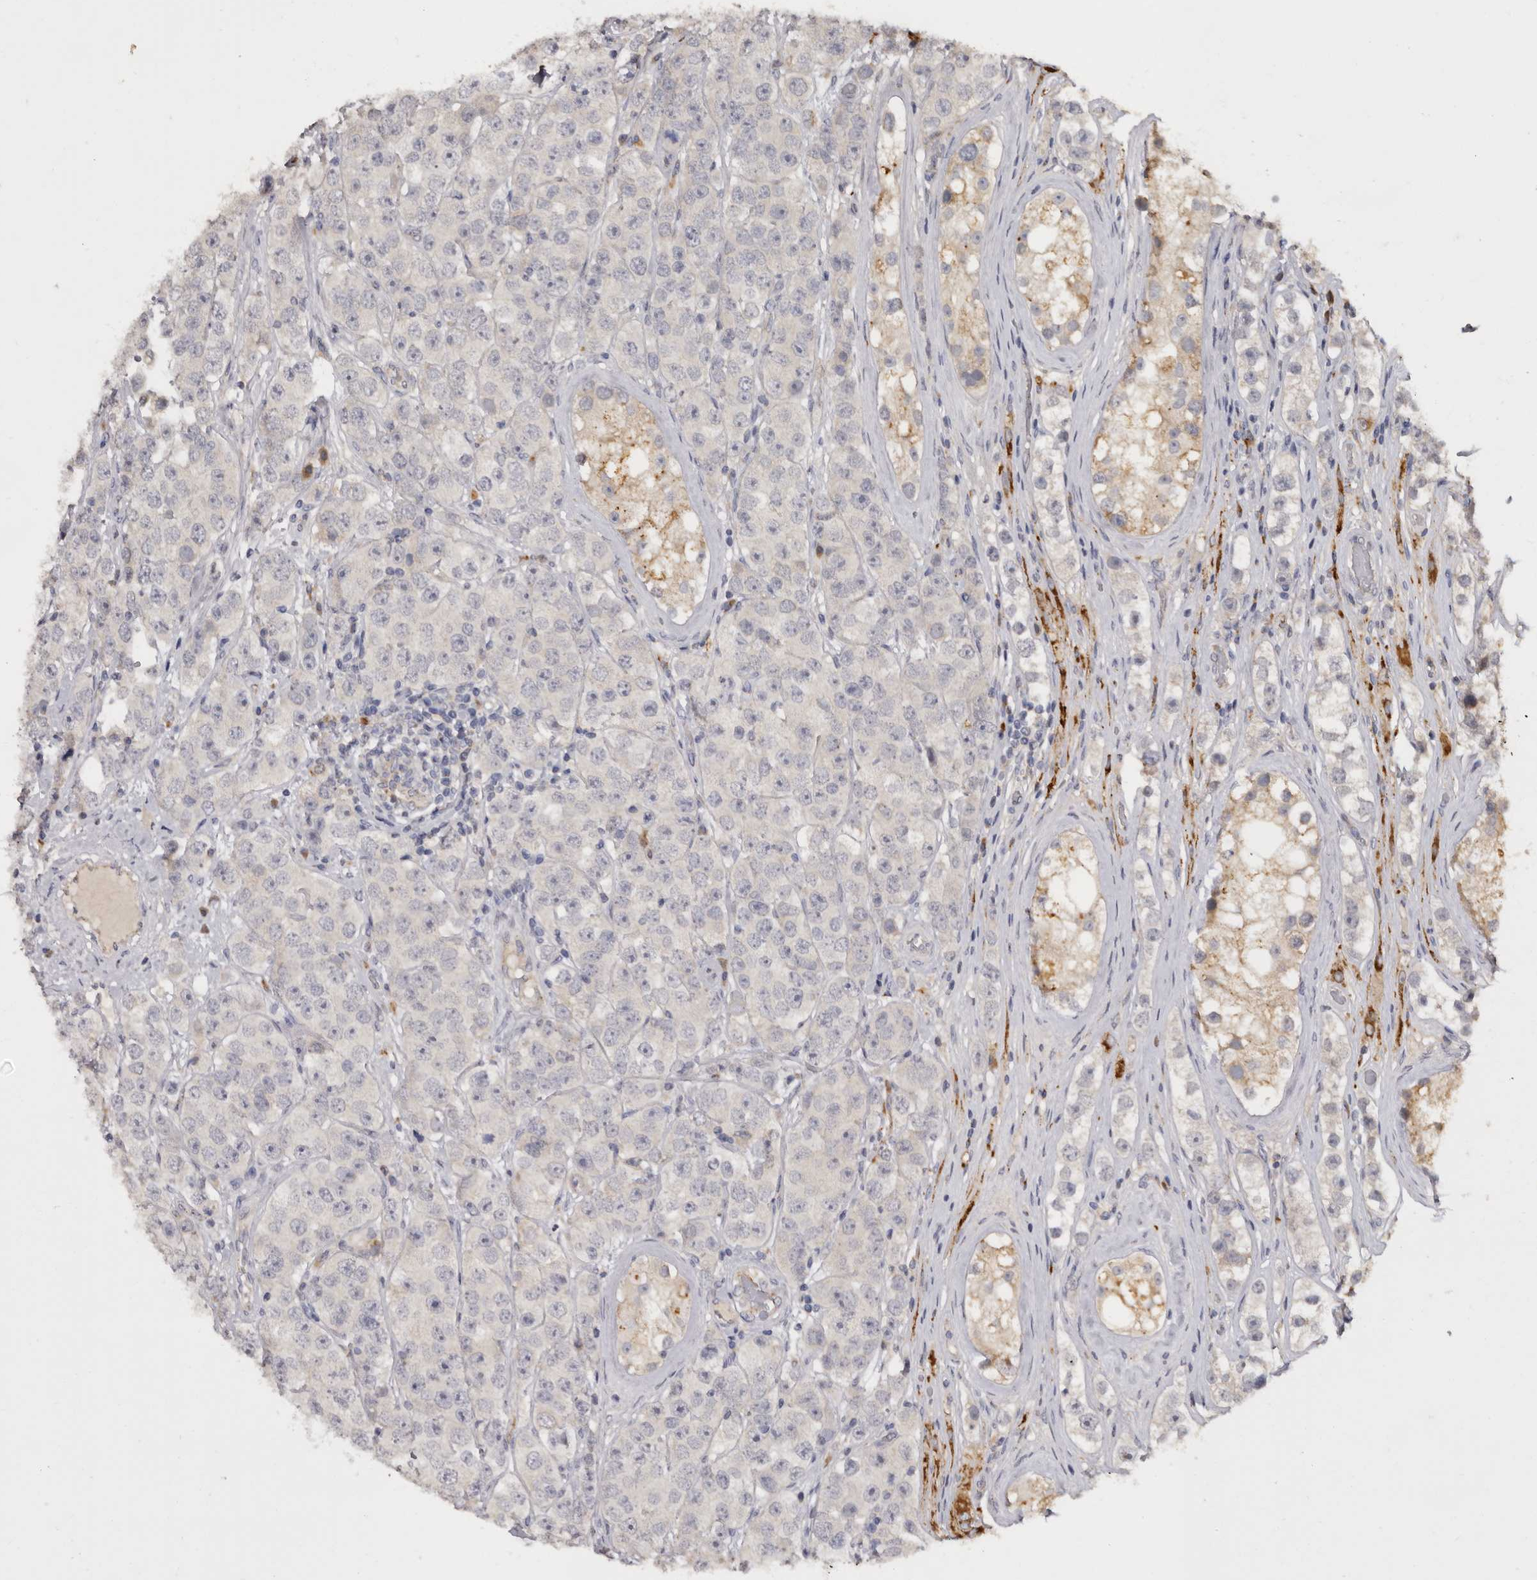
{"staining": {"intensity": "negative", "quantity": "none", "location": "none"}, "tissue": "testis cancer", "cell_type": "Tumor cells", "image_type": "cancer", "snomed": [{"axis": "morphology", "description": "Seminoma, NOS"}, {"axis": "topography", "description": "Testis"}], "caption": "IHC of human testis seminoma exhibits no staining in tumor cells.", "gene": "DAP", "patient": {"sex": "male", "age": 28}}